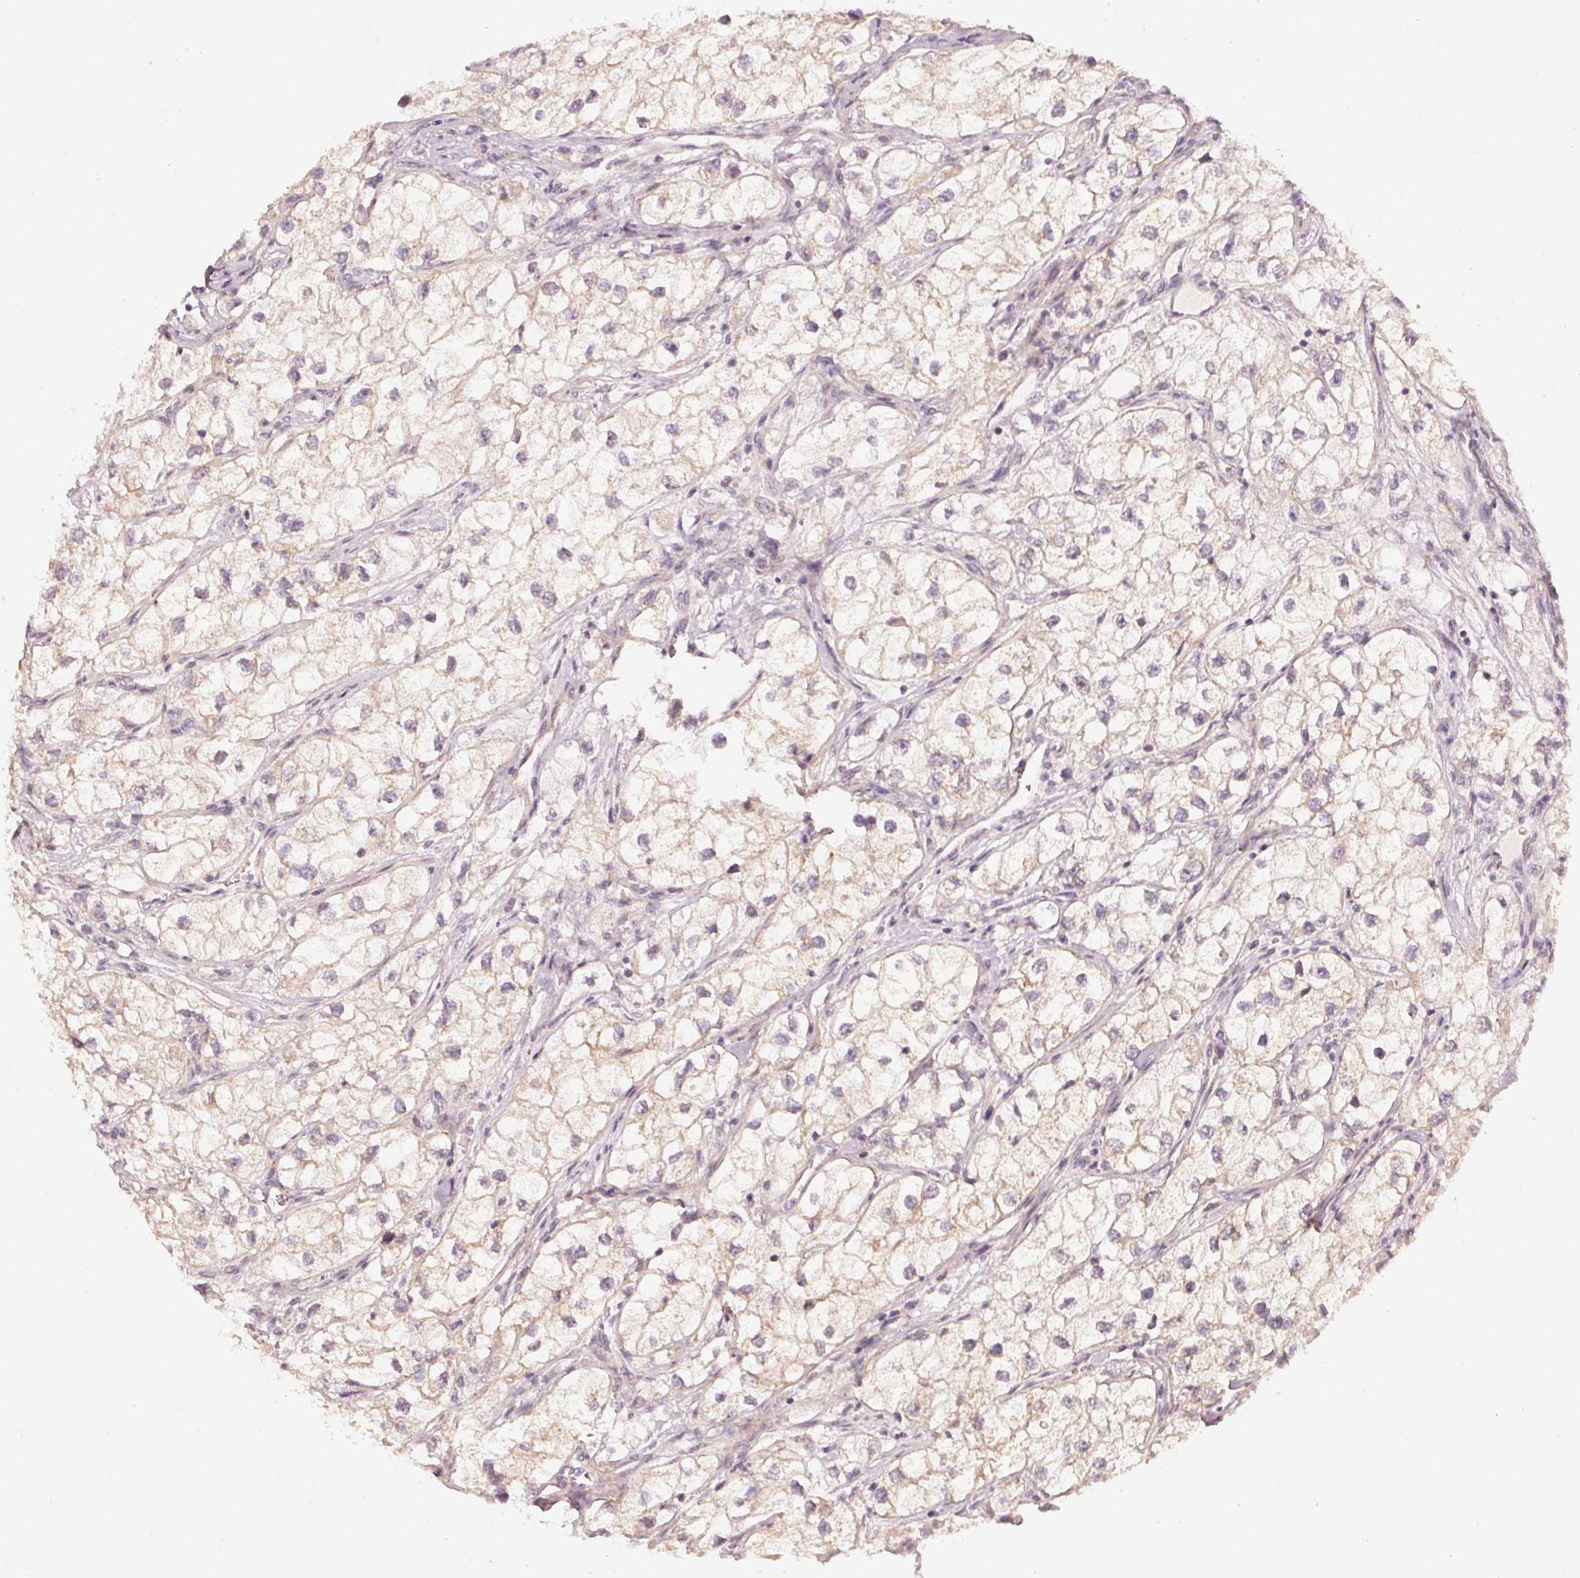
{"staining": {"intensity": "weak", "quantity": "<25%", "location": "cytoplasmic/membranous"}, "tissue": "renal cancer", "cell_type": "Tumor cells", "image_type": "cancer", "snomed": [{"axis": "morphology", "description": "Adenocarcinoma, NOS"}, {"axis": "topography", "description": "Kidney"}], "caption": "Protein analysis of adenocarcinoma (renal) demonstrates no significant positivity in tumor cells.", "gene": "ARHGAP22", "patient": {"sex": "male", "age": 59}}